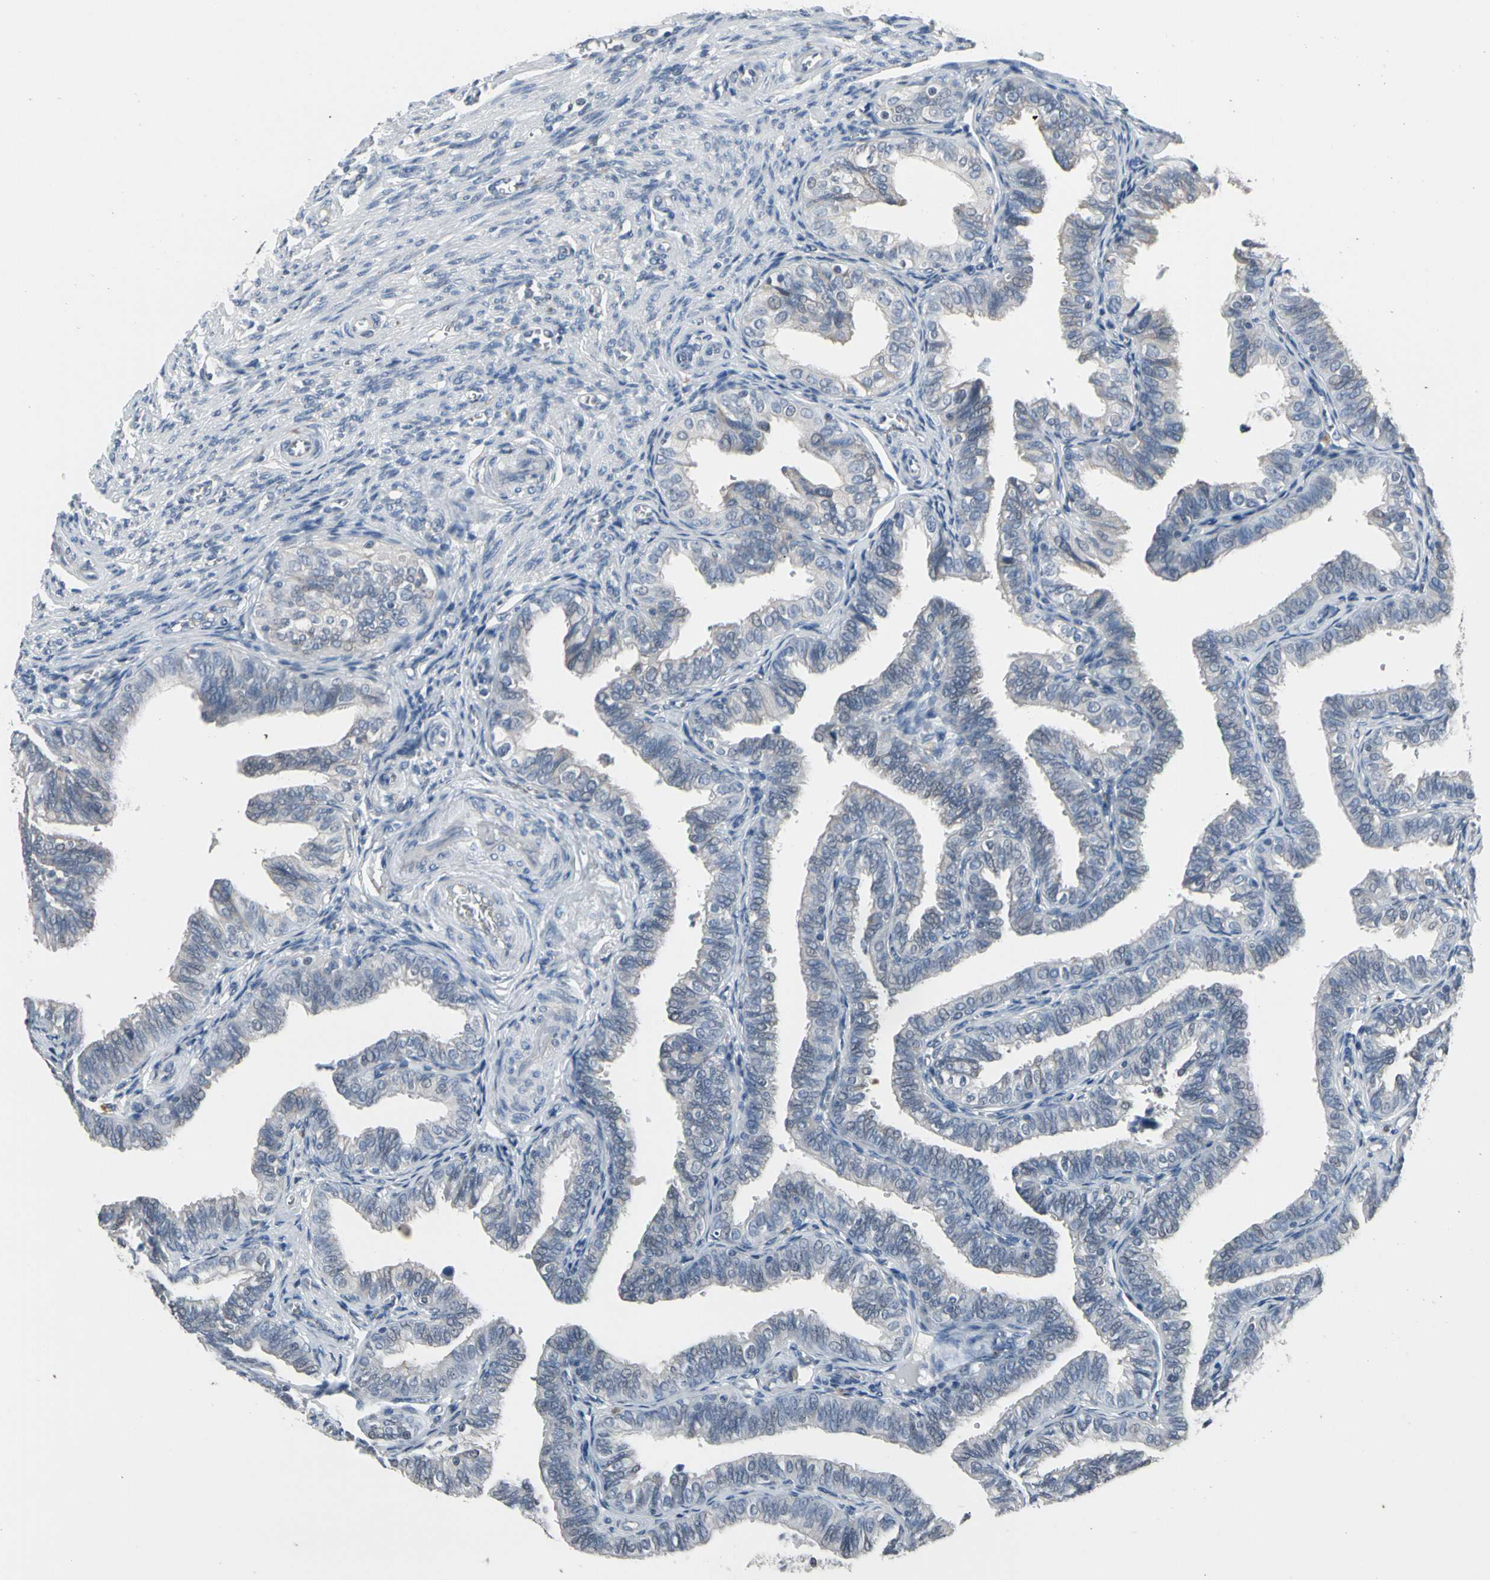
{"staining": {"intensity": "weak", "quantity": "25%-75%", "location": "cytoplasmic/membranous"}, "tissue": "fallopian tube", "cell_type": "Glandular cells", "image_type": "normal", "snomed": [{"axis": "morphology", "description": "Normal tissue, NOS"}, {"axis": "topography", "description": "Fallopian tube"}], "caption": "Immunohistochemistry of unremarkable human fallopian tube shows low levels of weak cytoplasmic/membranous staining in approximately 25%-75% of glandular cells. Nuclei are stained in blue.", "gene": "SV2A", "patient": {"sex": "female", "age": 46}}